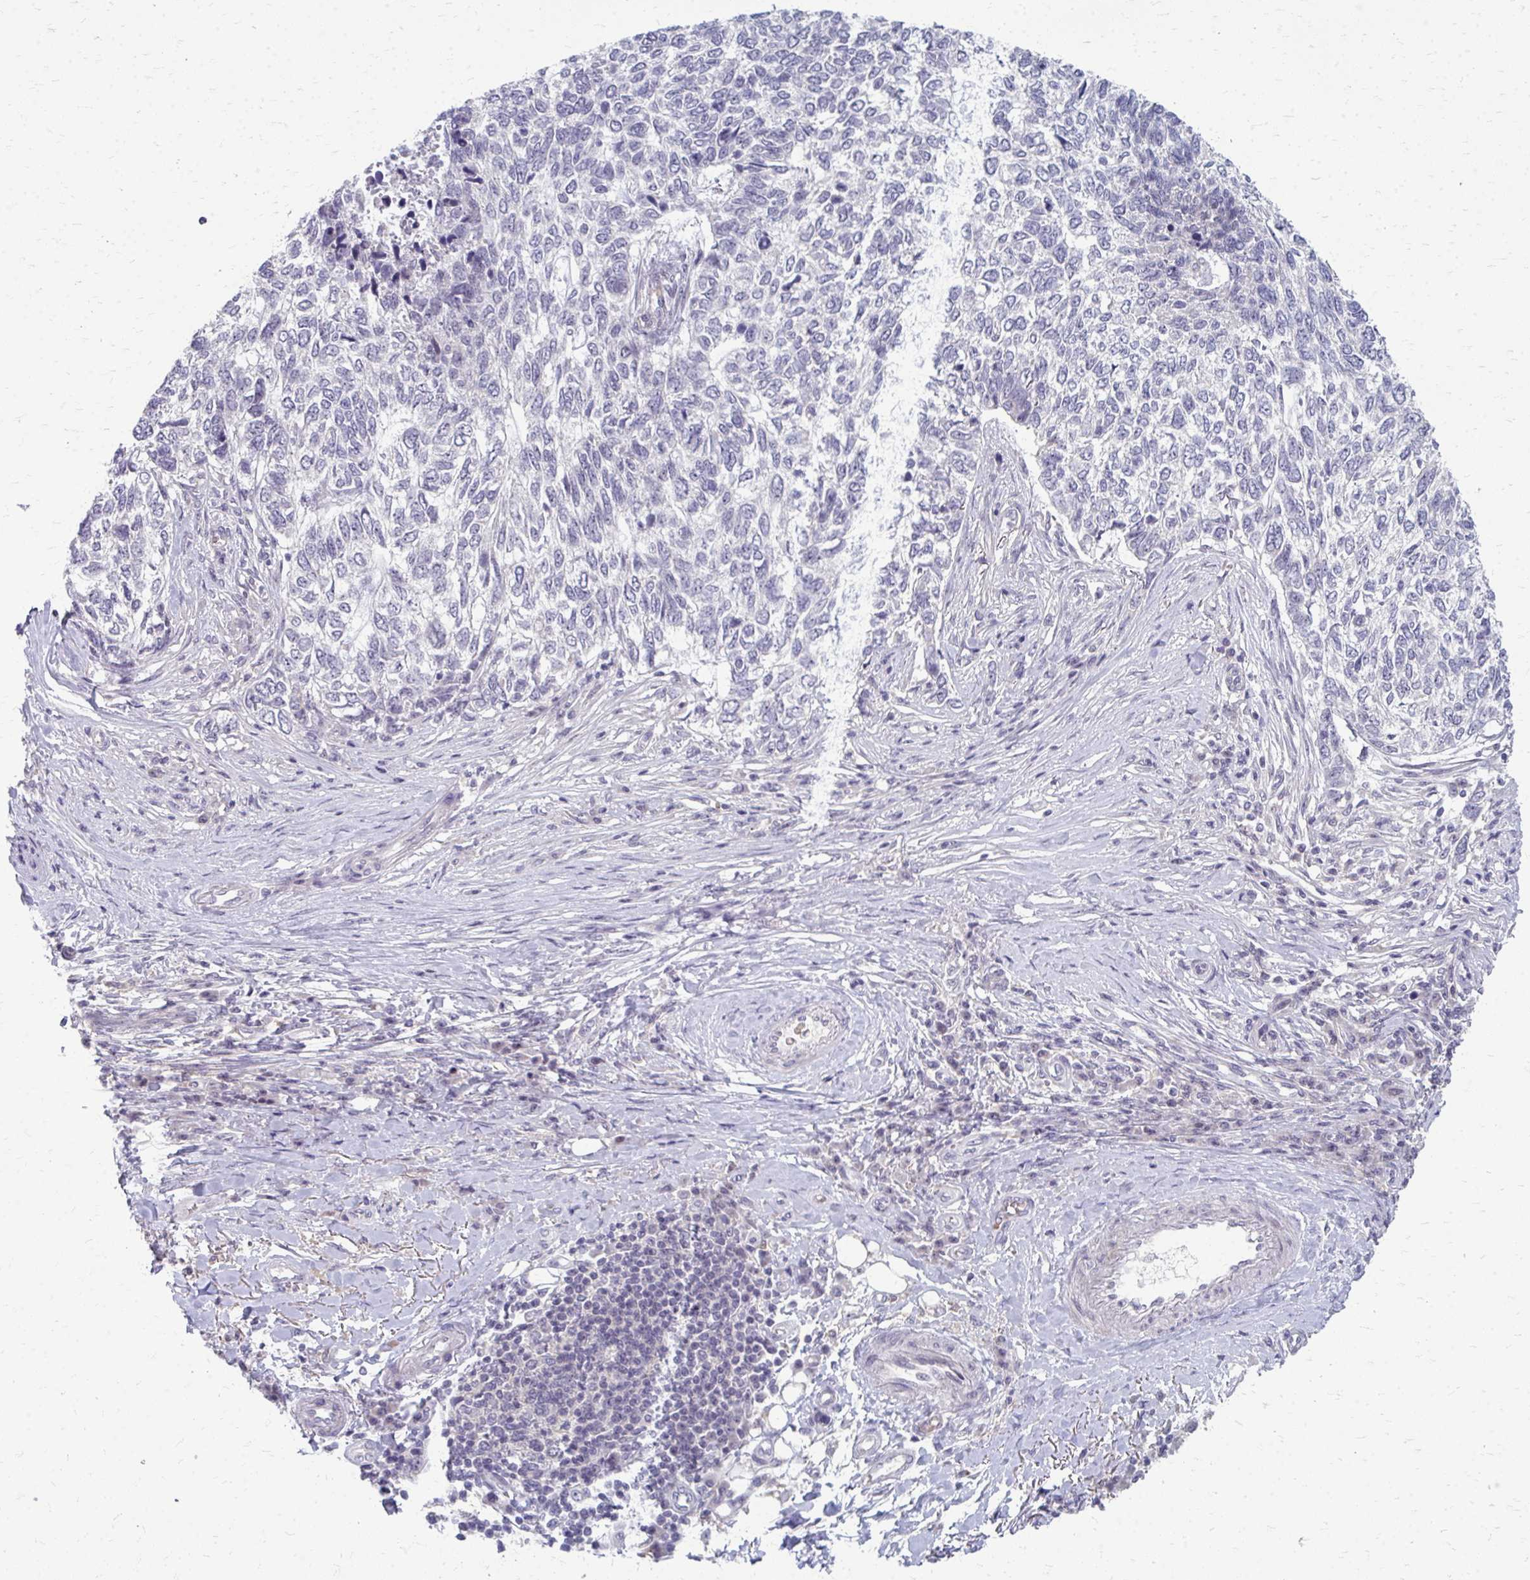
{"staining": {"intensity": "negative", "quantity": "none", "location": "none"}, "tissue": "skin cancer", "cell_type": "Tumor cells", "image_type": "cancer", "snomed": [{"axis": "morphology", "description": "Basal cell carcinoma"}, {"axis": "topography", "description": "Skin"}], "caption": "Immunohistochemistry (IHC) micrograph of neoplastic tissue: human skin cancer (basal cell carcinoma) stained with DAB (3,3'-diaminobenzidine) displays no significant protein expression in tumor cells. (DAB immunohistochemistry (IHC), high magnification).", "gene": "NUDT16", "patient": {"sex": "female", "age": 65}}